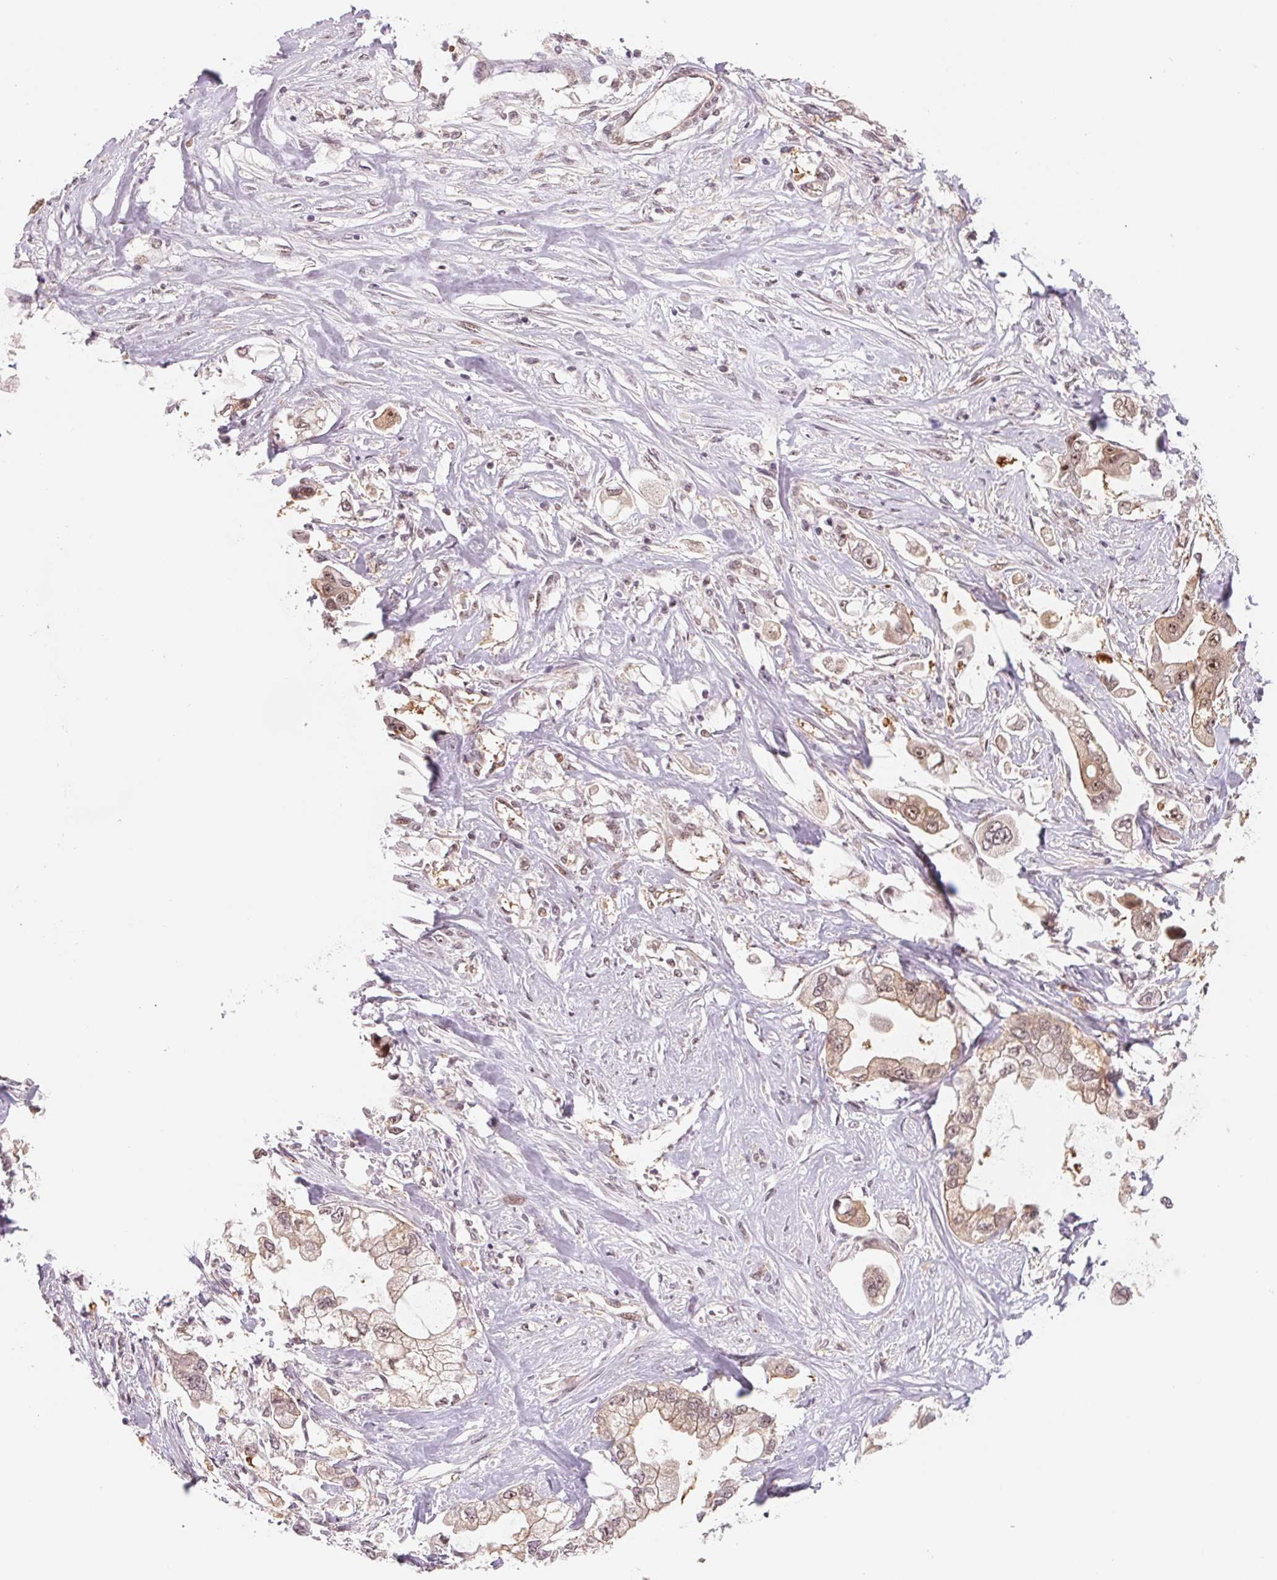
{"staining": {"intensity": "weak", "quantity": ">75%", "location": "cytoplasmic/membranous,nuclear"}, "tissue": "stomach cancer", "cell_type": "Tumor cells", "image_type": "cancer", "snomed": [{"axis": "morphology", "description": "Adenocarcinoma, NOS"}, {"axis": "topography", "description": "Stomach"}], "caption": "A high-resolution image shows immunohistochemistry (IHC) staining of stomach cancer (adenocarcinoma), which exhibits weak cytoplasmic/membranous and nuclear staining in approximately >75% of tumor cells. The staining was performed using DAB (3,3'-diaminobenzidine) to visualize the protein expression in brown, while the nuclei were stained in blue with hematoxylin (Magnification: 20x).", "gene": "DNAJB6", "patient": {"sex": "male", "age": 62}}